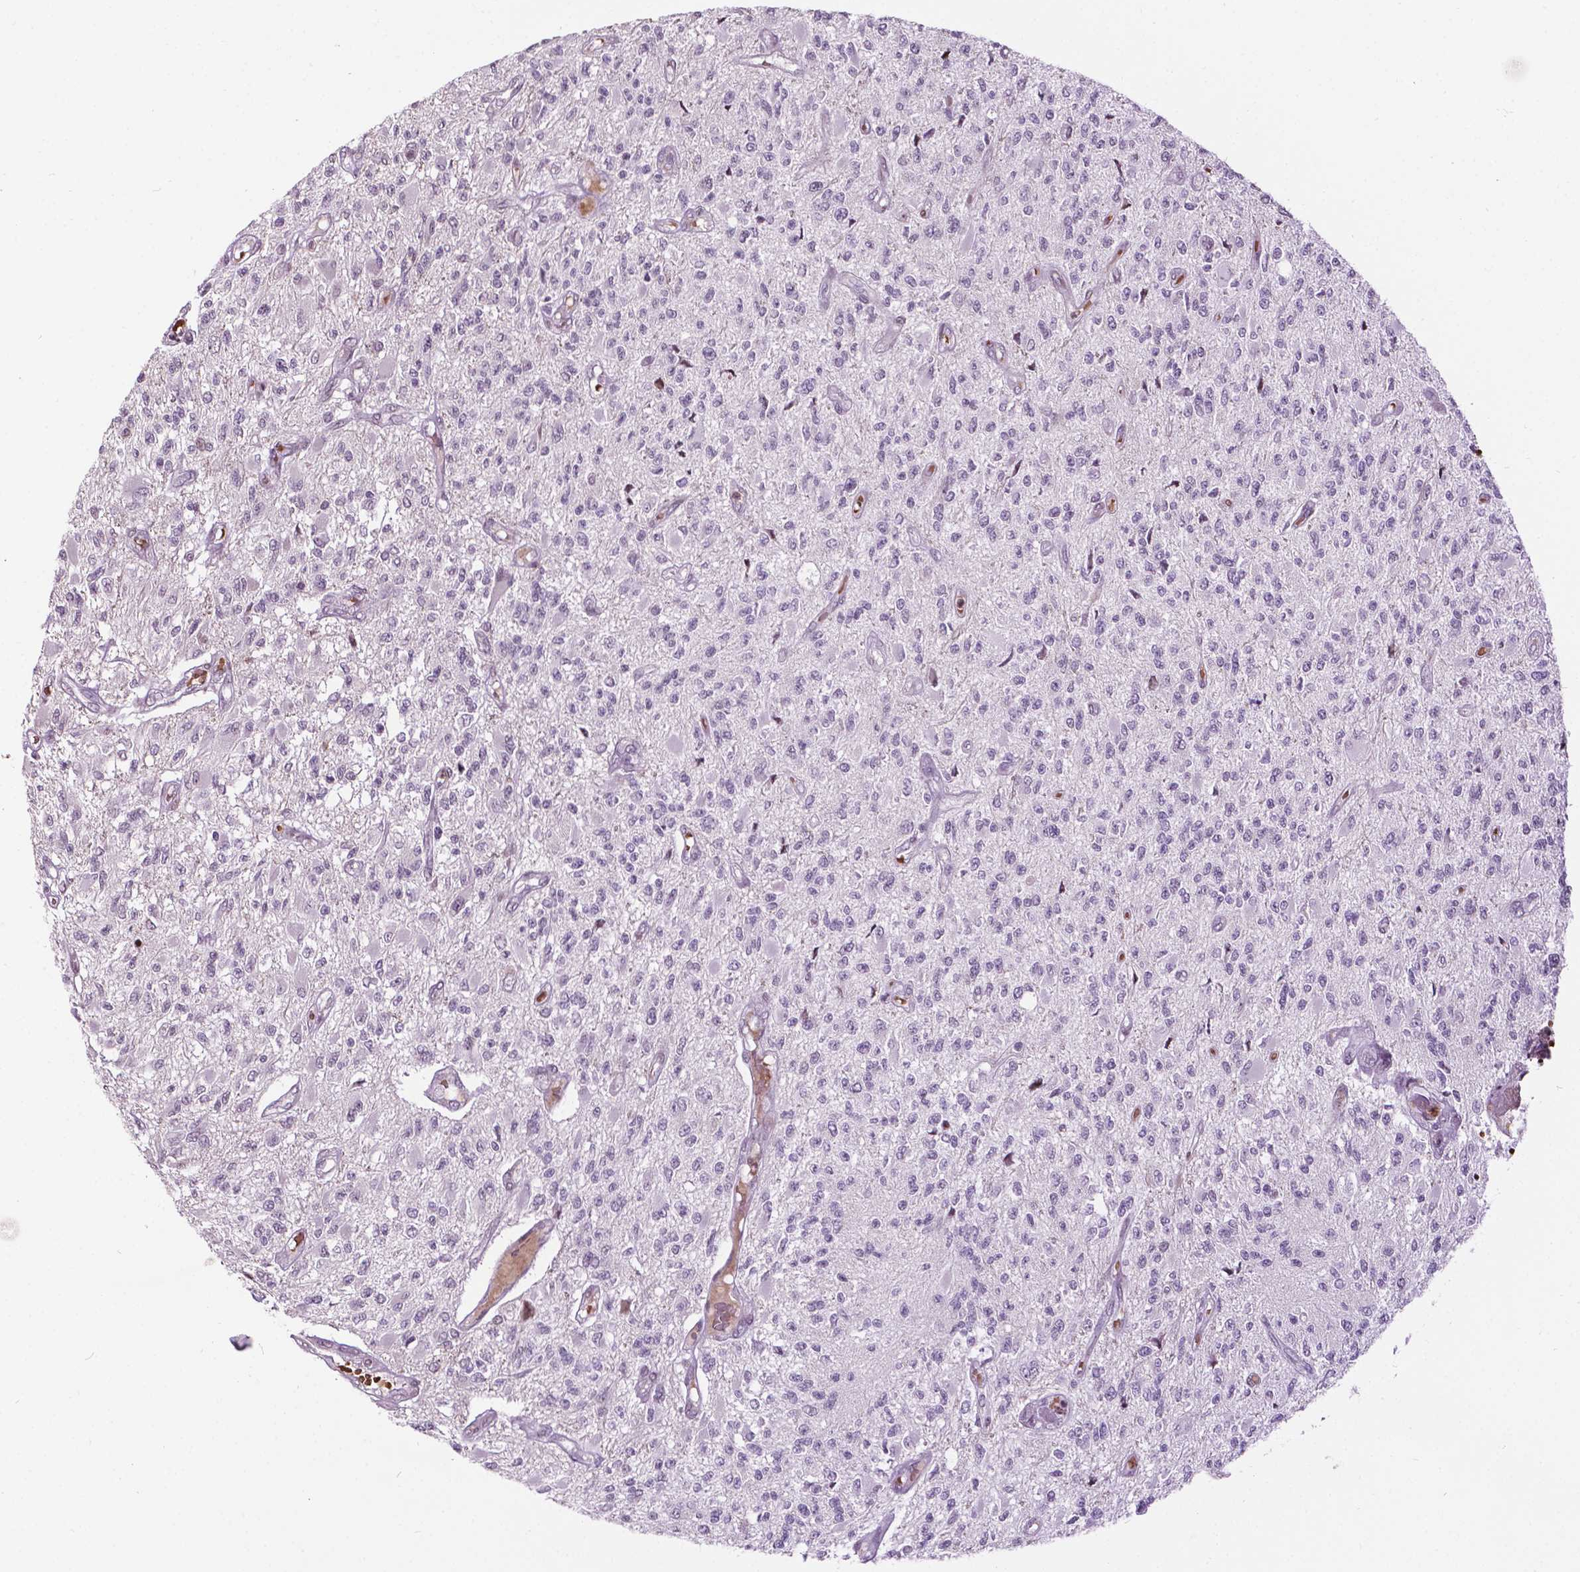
{"staining": {"intensity": "negative", "quantity": "none", "location": "none"}, "tissue": "glioma", "cell_type": "Tumor cells", "image_type": "cancer", "snomed": [{"axis": "morphology", "description": "Glioma, malignant, High grade"}, {"axis": "topography", "description": "Brain"}], "caption": "Tumor cells show no significant protein positivity in high-grade glioma (malignant).", "gene": "PTPN18", "patient": {"sex": "female", "age": 63}}